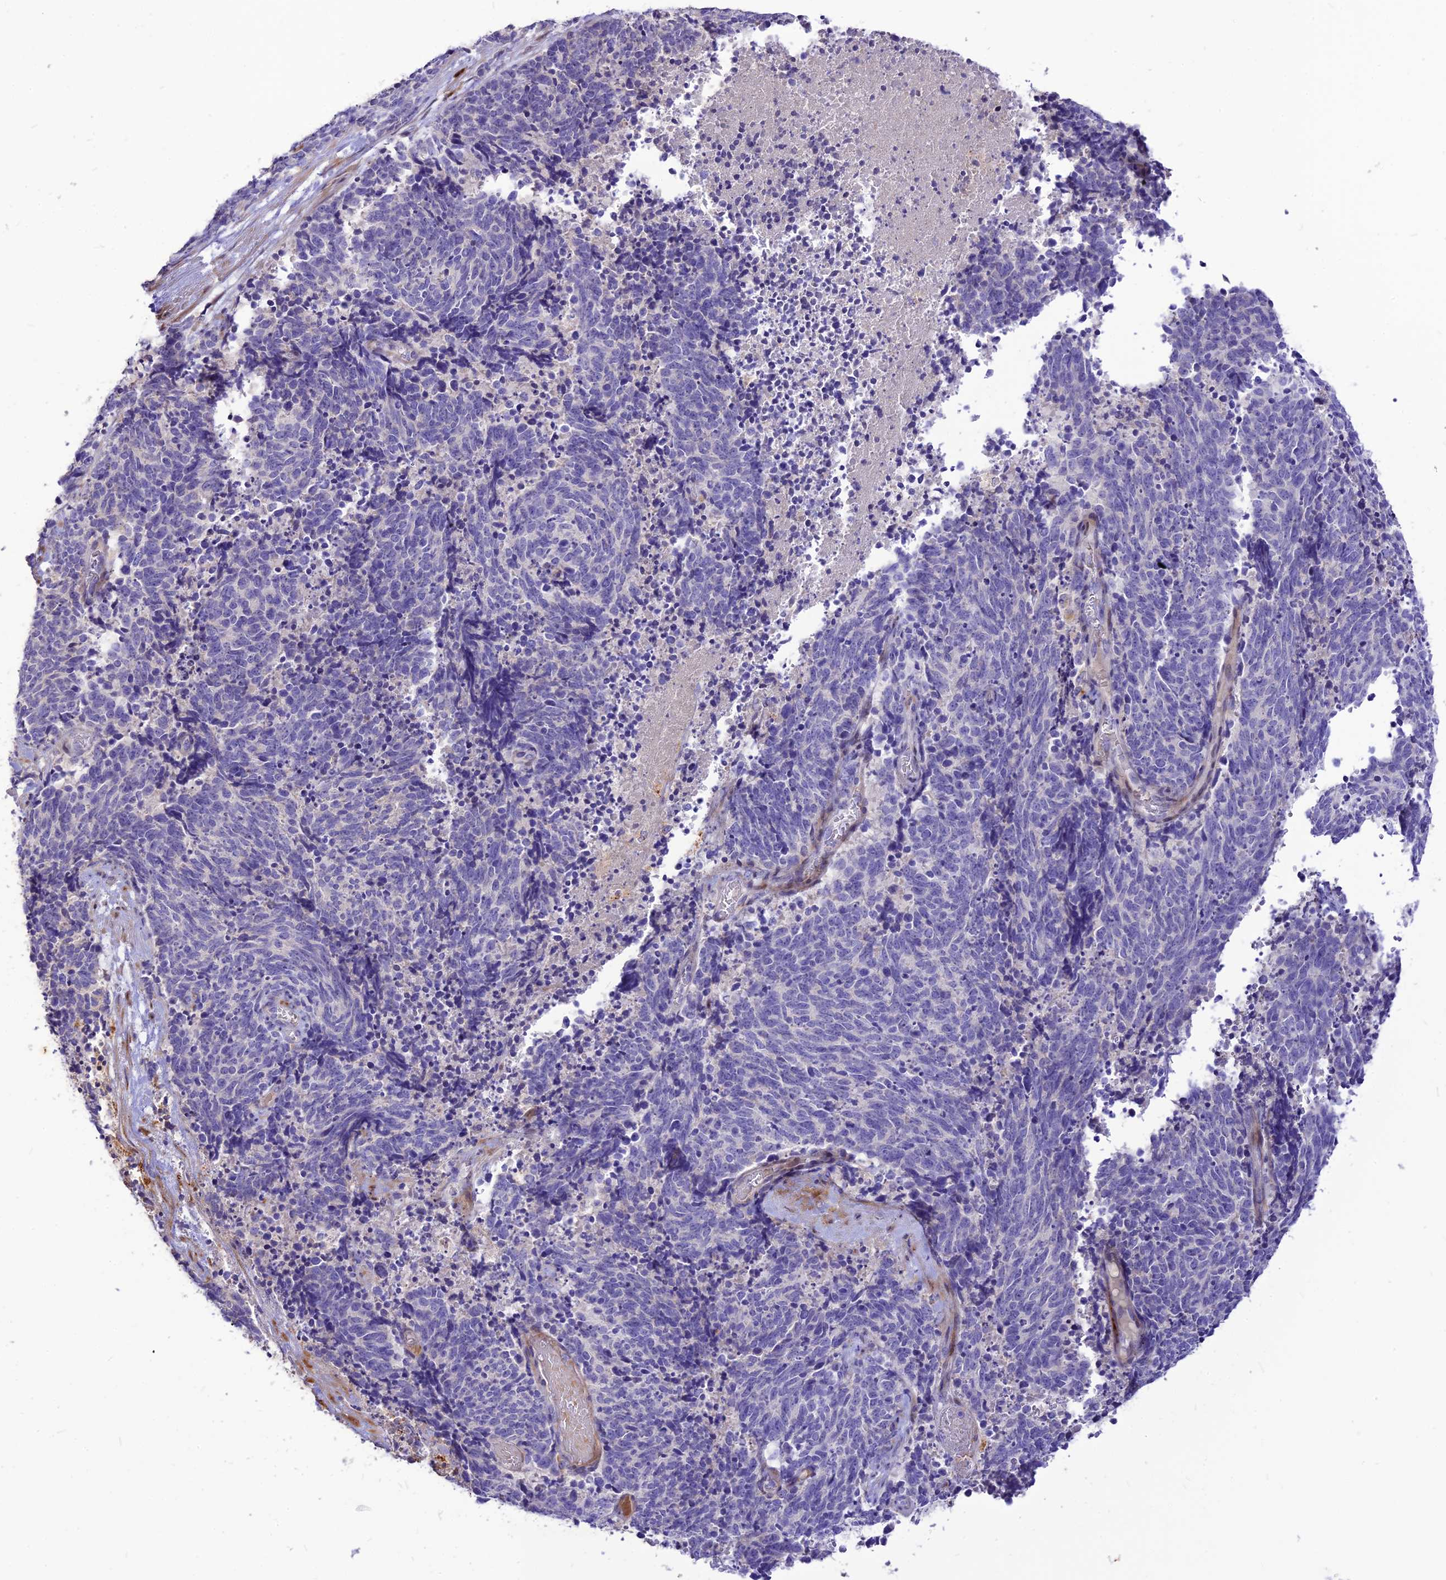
{"staining": {"intensity": "negative", "quantity": "none", "location": "none"}, "tissue": "cervical cancer", "cell_type": "Tumor cells", "image_type": "cancer", "snomed": [{"axis": "morphology", "description": "Squamous cell carcinoma, NOS"}, {"axis": "topography", "description": "Cervix"}], "caption": "The photomicrograph demonstrates no staining of tumor cells in squamous cell carcinoma (cervical).", "gene": "RIMOC1", "patient": {"sex": "female", "age": 29}}